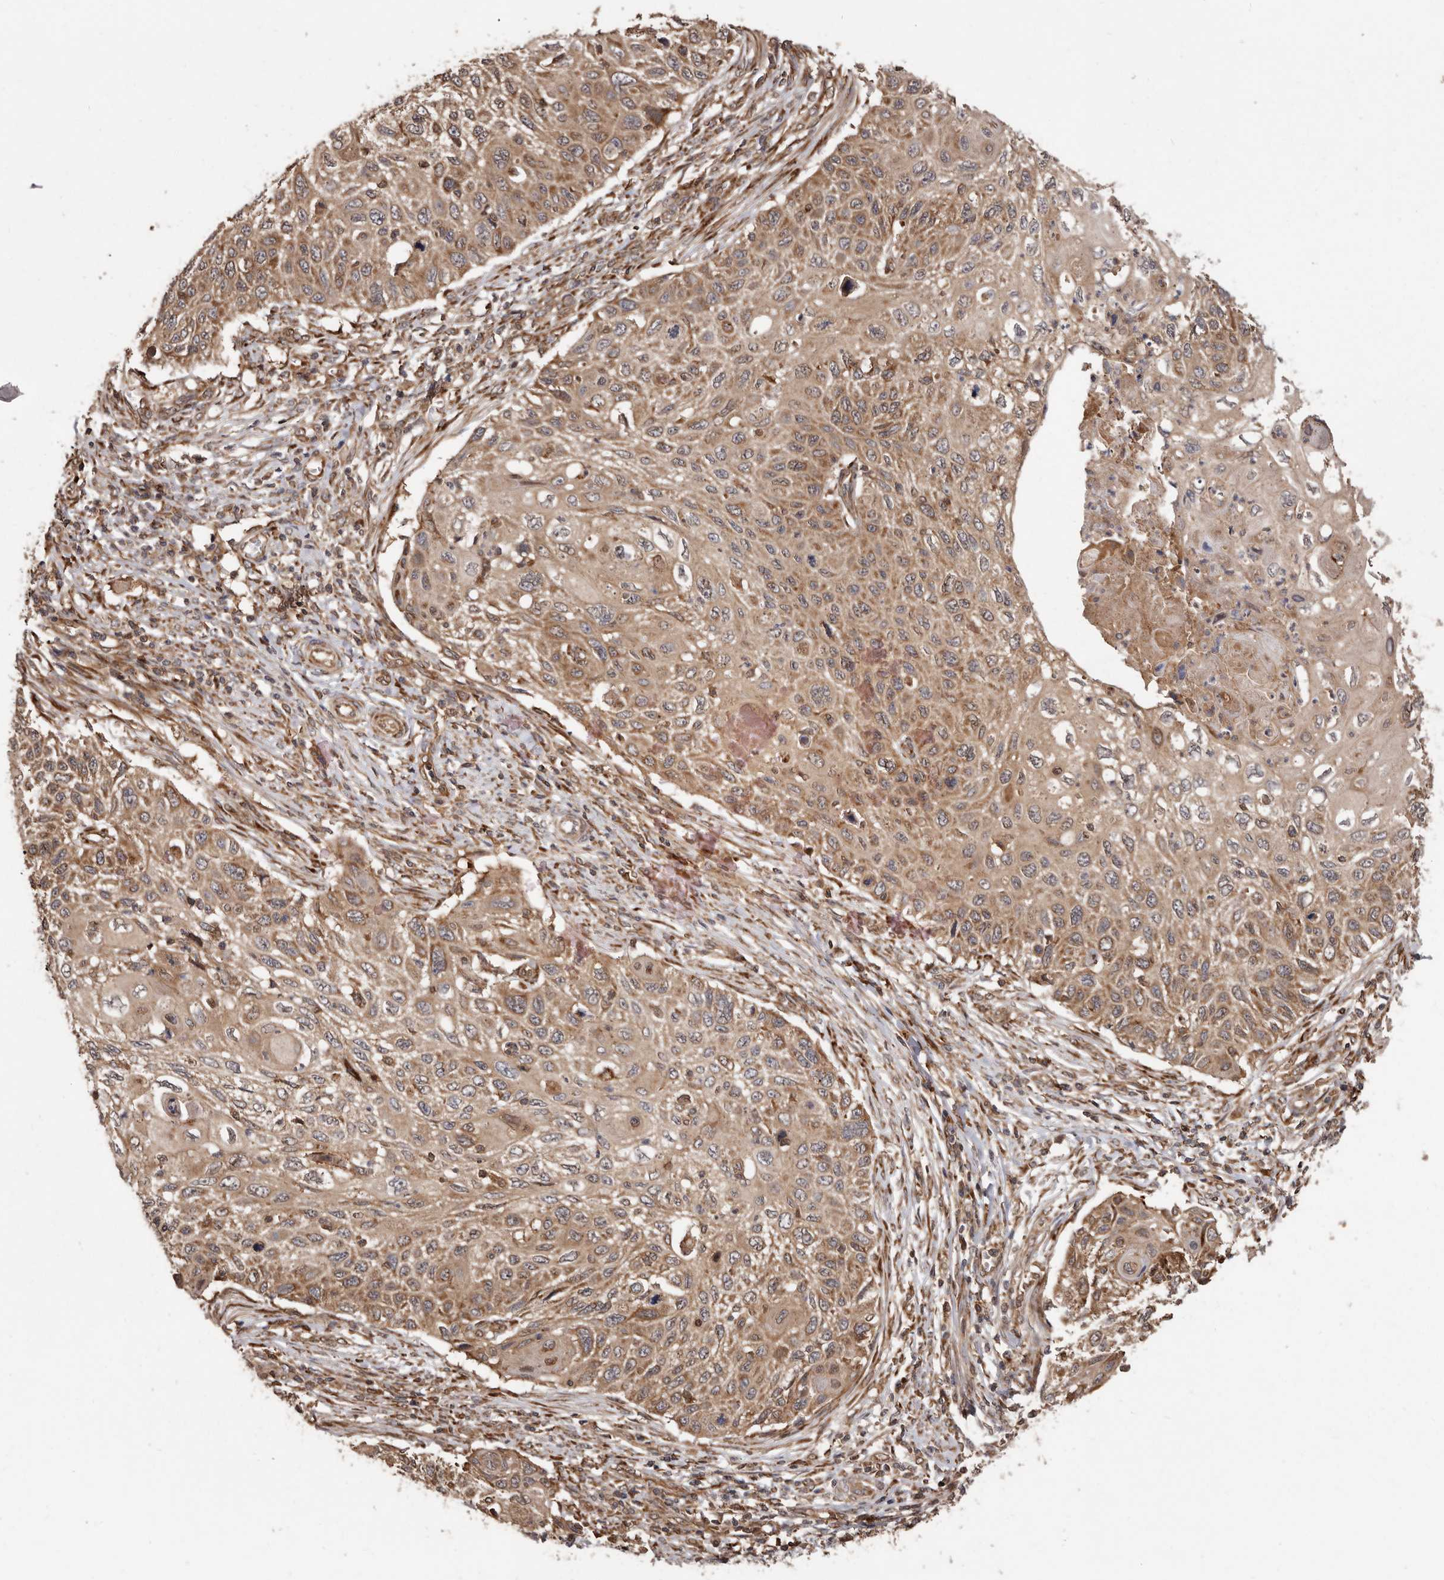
{"staining": {"intensity": "moderate", "quantity": ">75%", "location": "cytoplasmic/membranous"}, "tissue": "cervical cancer", "cell_type": "Tumor cells", "image_type": "cancer", "snomed": [{"axis": "morphology", "description": "Squamous cell carcinoma, NOS"}, {"axis": "topography", "description": "Cervix"}], "caption": "This micrograph exhibits cervical squamous cell carcinoma stained with IHC to label a protein in brown. The cytoplasmic/membranous of tumor cells show moderate positivity for the protein. Nuclei are counter-stained blue.", "gene": "FLAD1", "patient": {"sex": "female", "age": 70}}